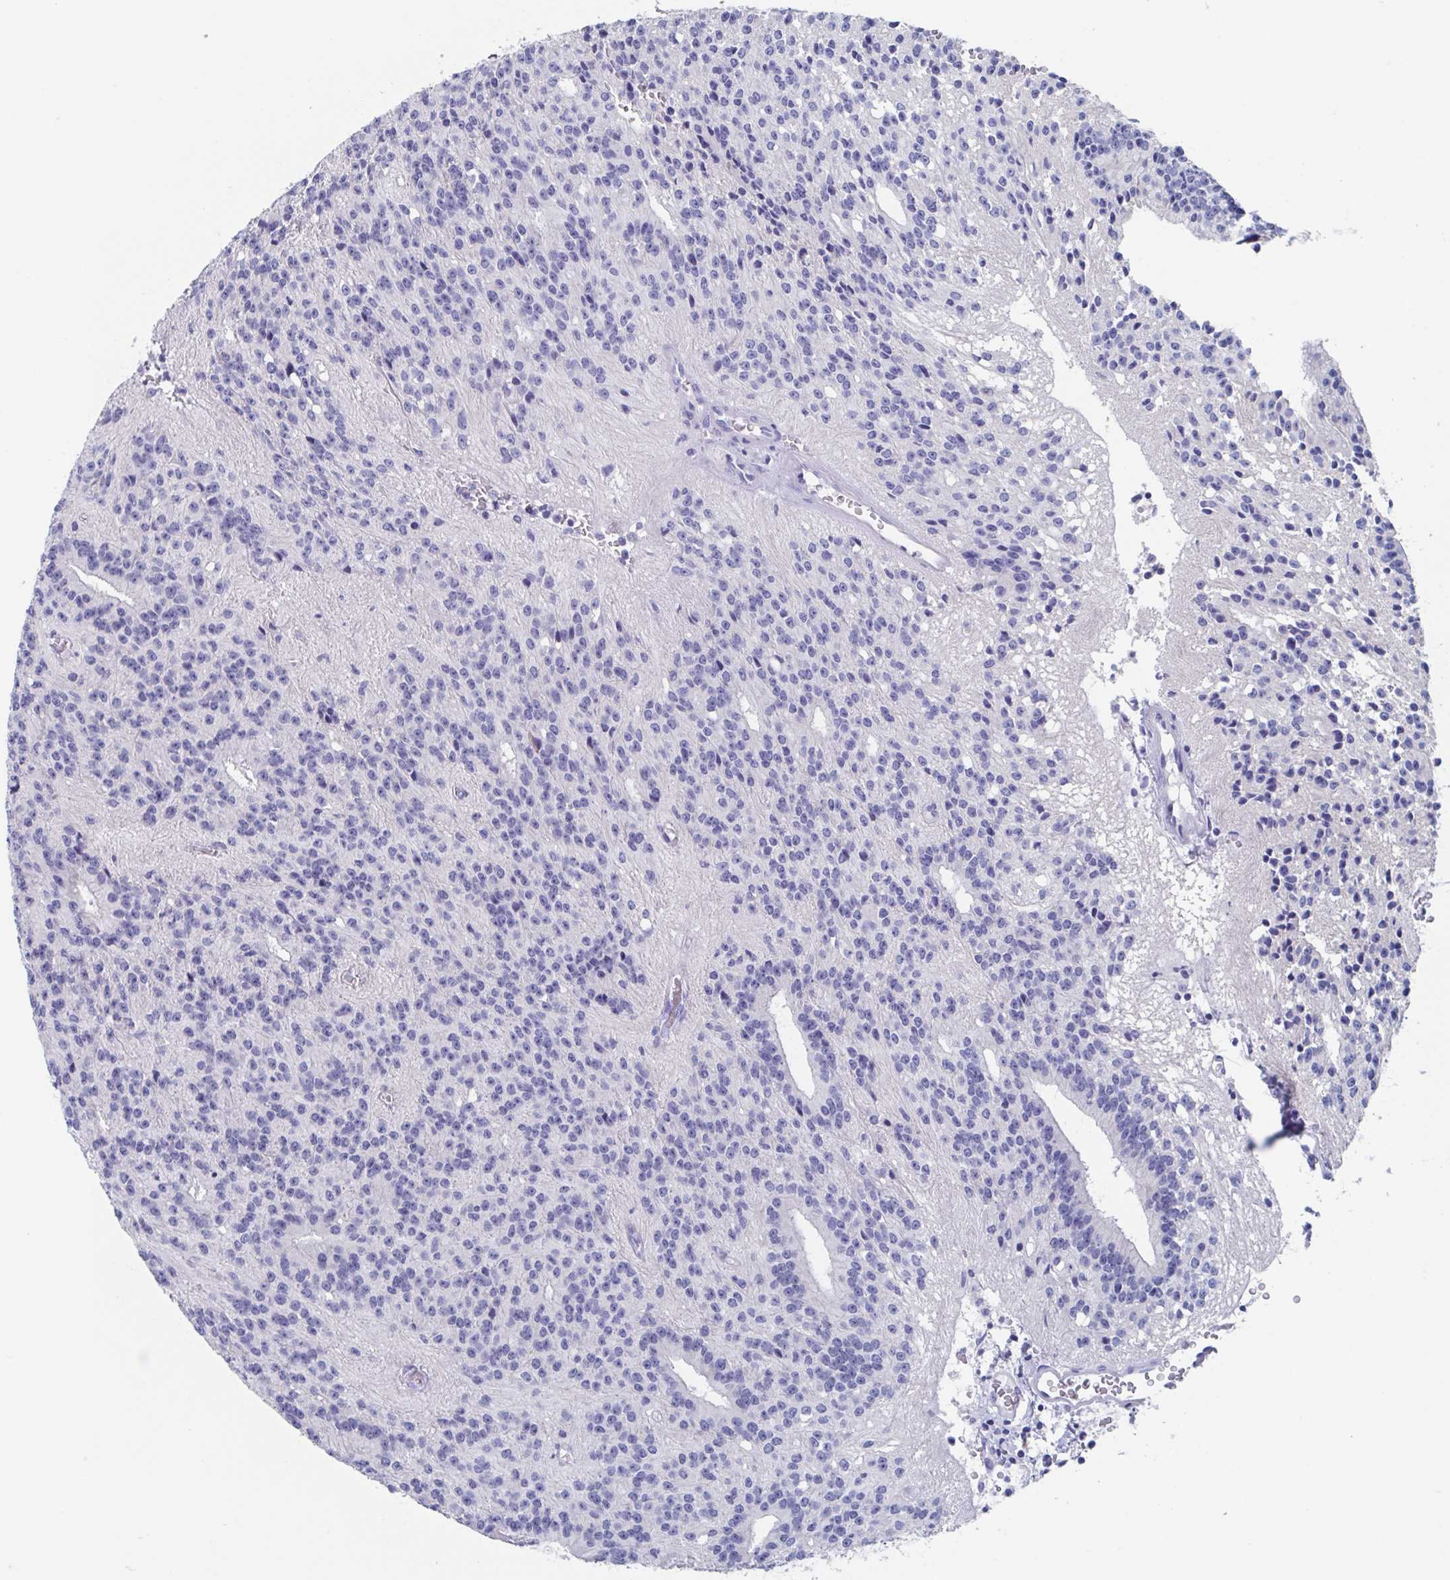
{"staining": {"intensity": "negative", "quantity": "none", "location": "none"}, "tissue": "glioma", "cell_type": "Tumor cells", "image_type": "cancer", "snomed": [{"axis": "morphology", "description": "Glioma, malignant, Low grade"}, {"axis": "topography", "description": "Brain"}], "caption": "Protein analysis of glioma demonstrates no significant positivity in tumor cells.", "gene": "SHCBP1L", "patient": {"sex": "male", "age": 31}}